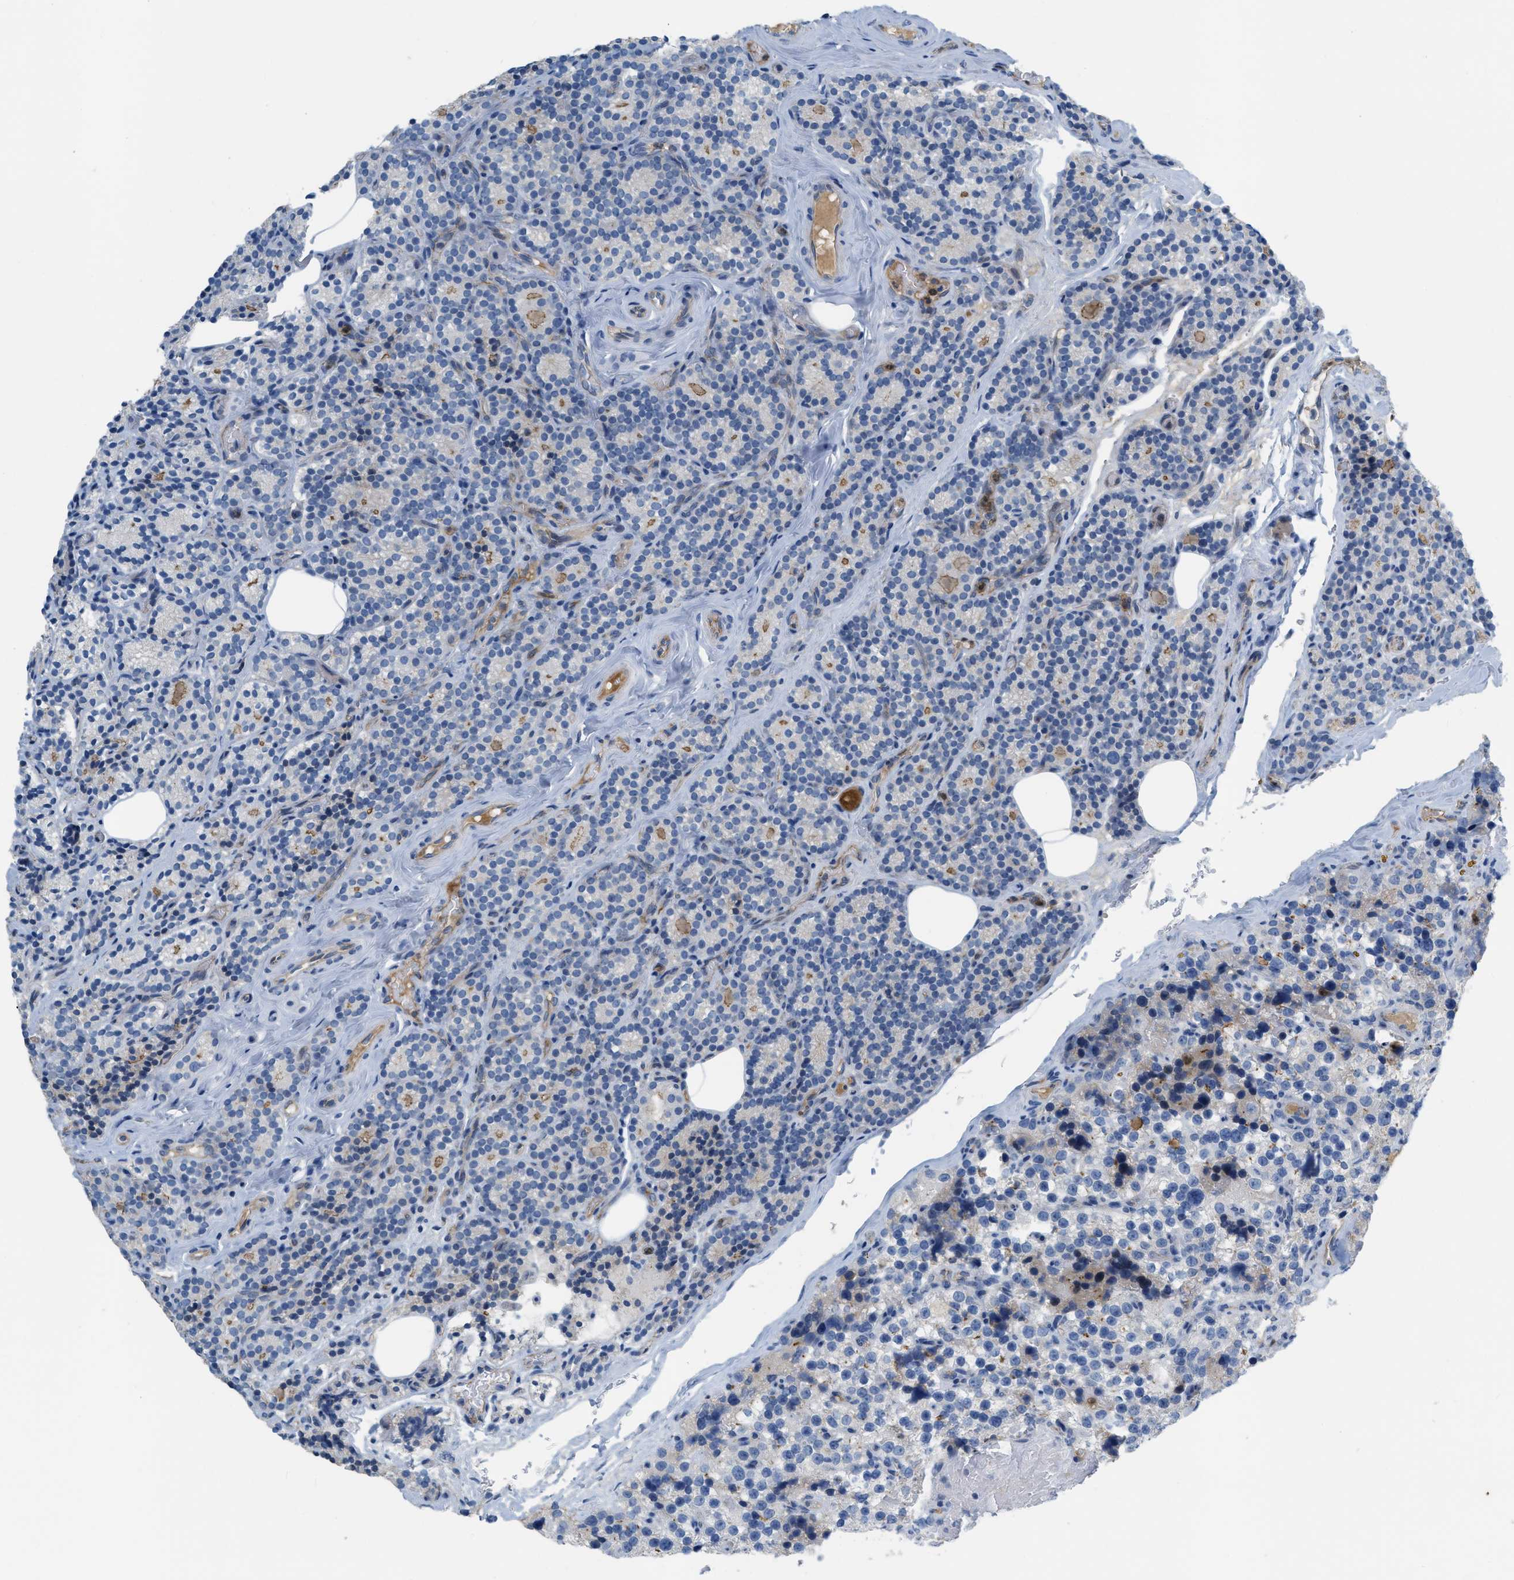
{"staining": {"intensity": "moderate", "quantity": "<25%", "location": "cytoplasmic/membranous"}, "tissue": "parathyroid gland", "cell_type": "Glandular cells", "image_type": "normal", "snomed": [{"axis": "morphology", "description": "Normal tissue, NOS"}, {"axis": "morphology", "description": "Adenoma, NOS"}, {"axis": "topography", "description": "Parathyroid gland"}], "caption": "Immunohistochemistry (IHC) staining of unremarkable parathyroid gland, which exhibits low levels of moderate cytoplasmic/membranous positivity in approximately <25% of glandular cells indicating moderate cytoplasmic/membranous protein staining. The staining was performed using DAB (3,3'-diaminobenzidine) (brown) for protein detection and nuclei were counterstained in hematoxylin (blue).", "gene": "CRB3", "patient": {"sex": "female", "age": 54}}